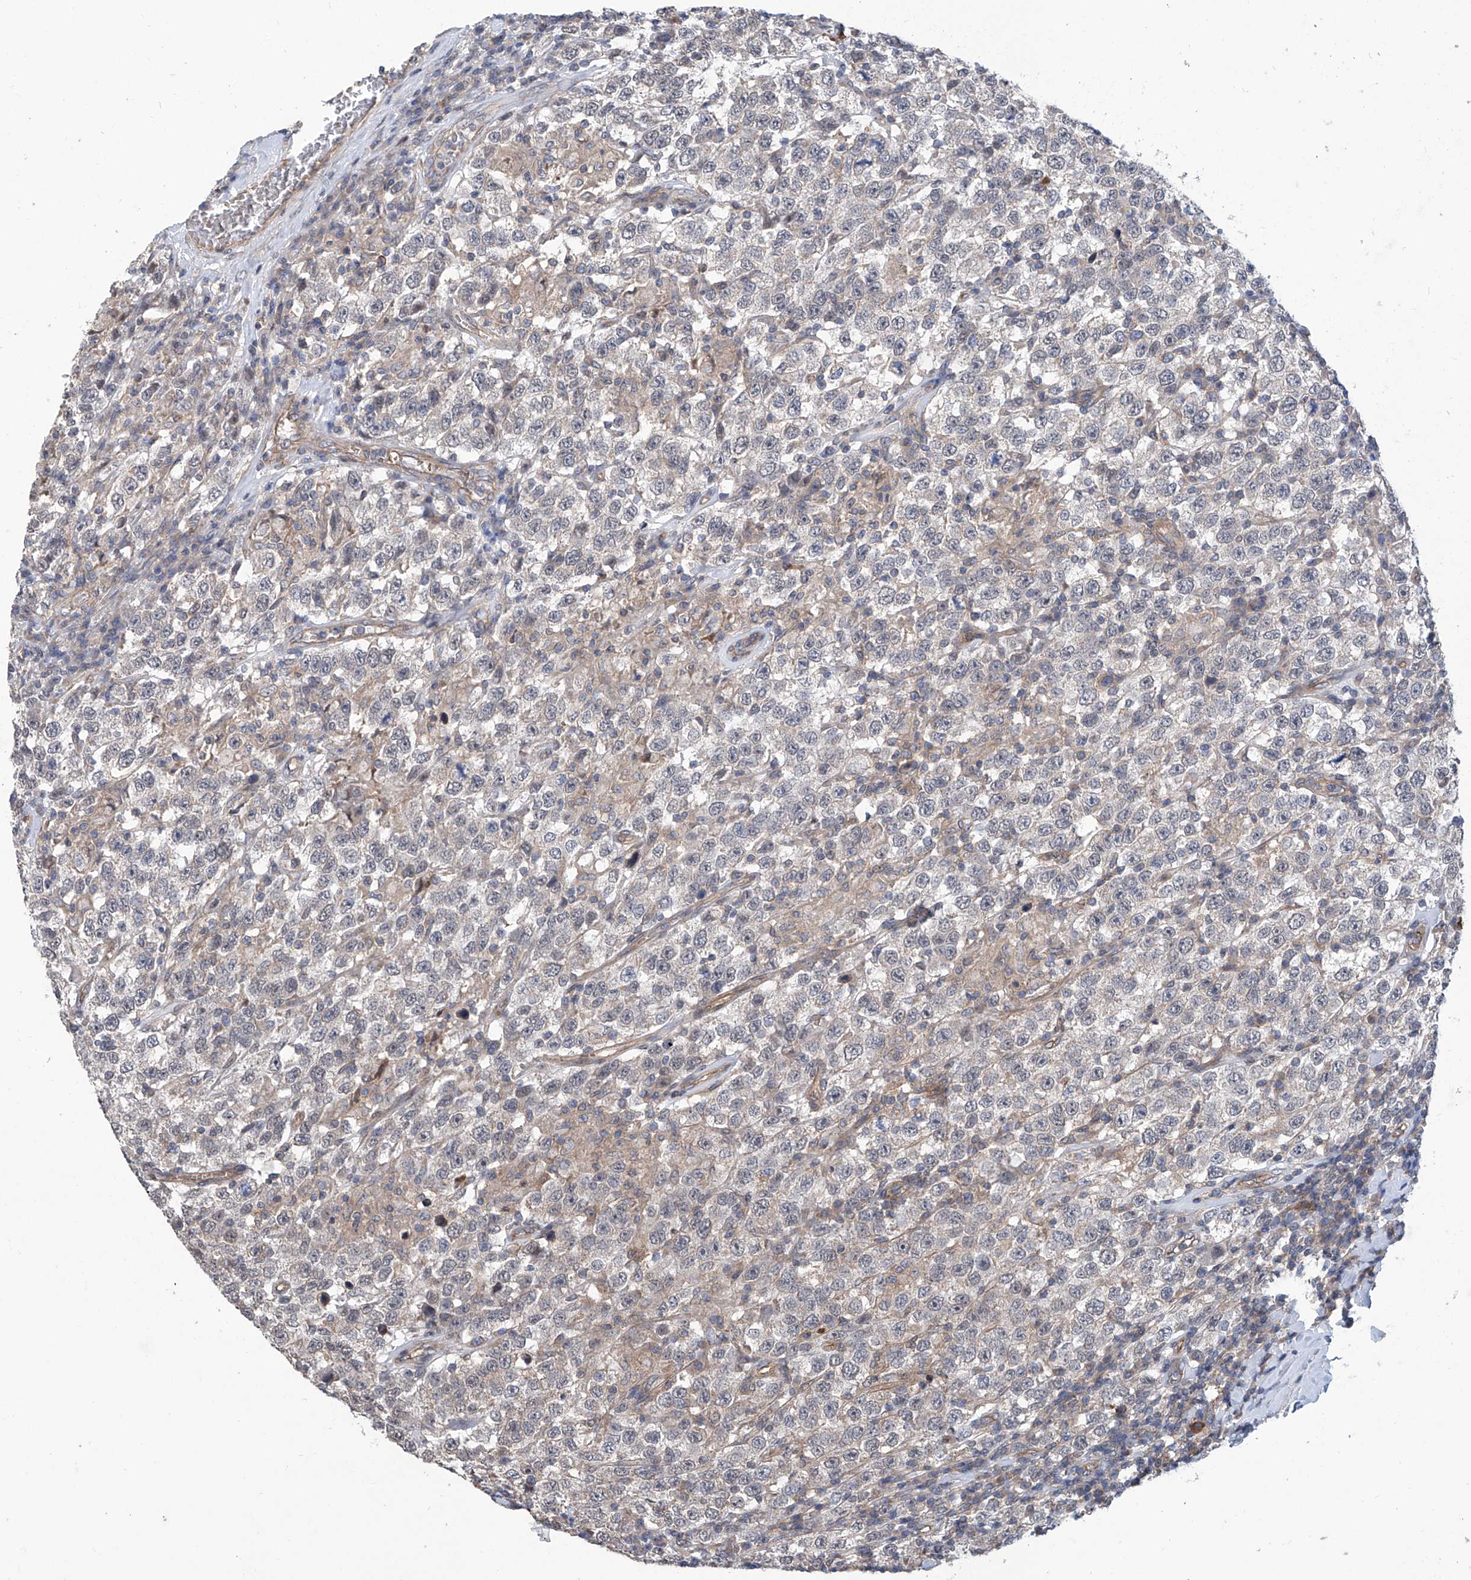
{"staining": {"intensity": "negative", "quantity": "none", "location": "none"}, "tissue": "testis cancer", "cell_type": "Tumor cells", "image_type": "cancer", "snomed": [{"axis": "morphology", "description": "Seminoma, NOS"}, {"axis": "topography", "description": "Testis"}], "caption": "High power microscopy image of an immunohistochemistry histopathology image of testis cancer (seminoma), revealing no significant expression in tumor cells.", "gene": "EIF2D", "patient": {"sex": "male", "age": 41}}